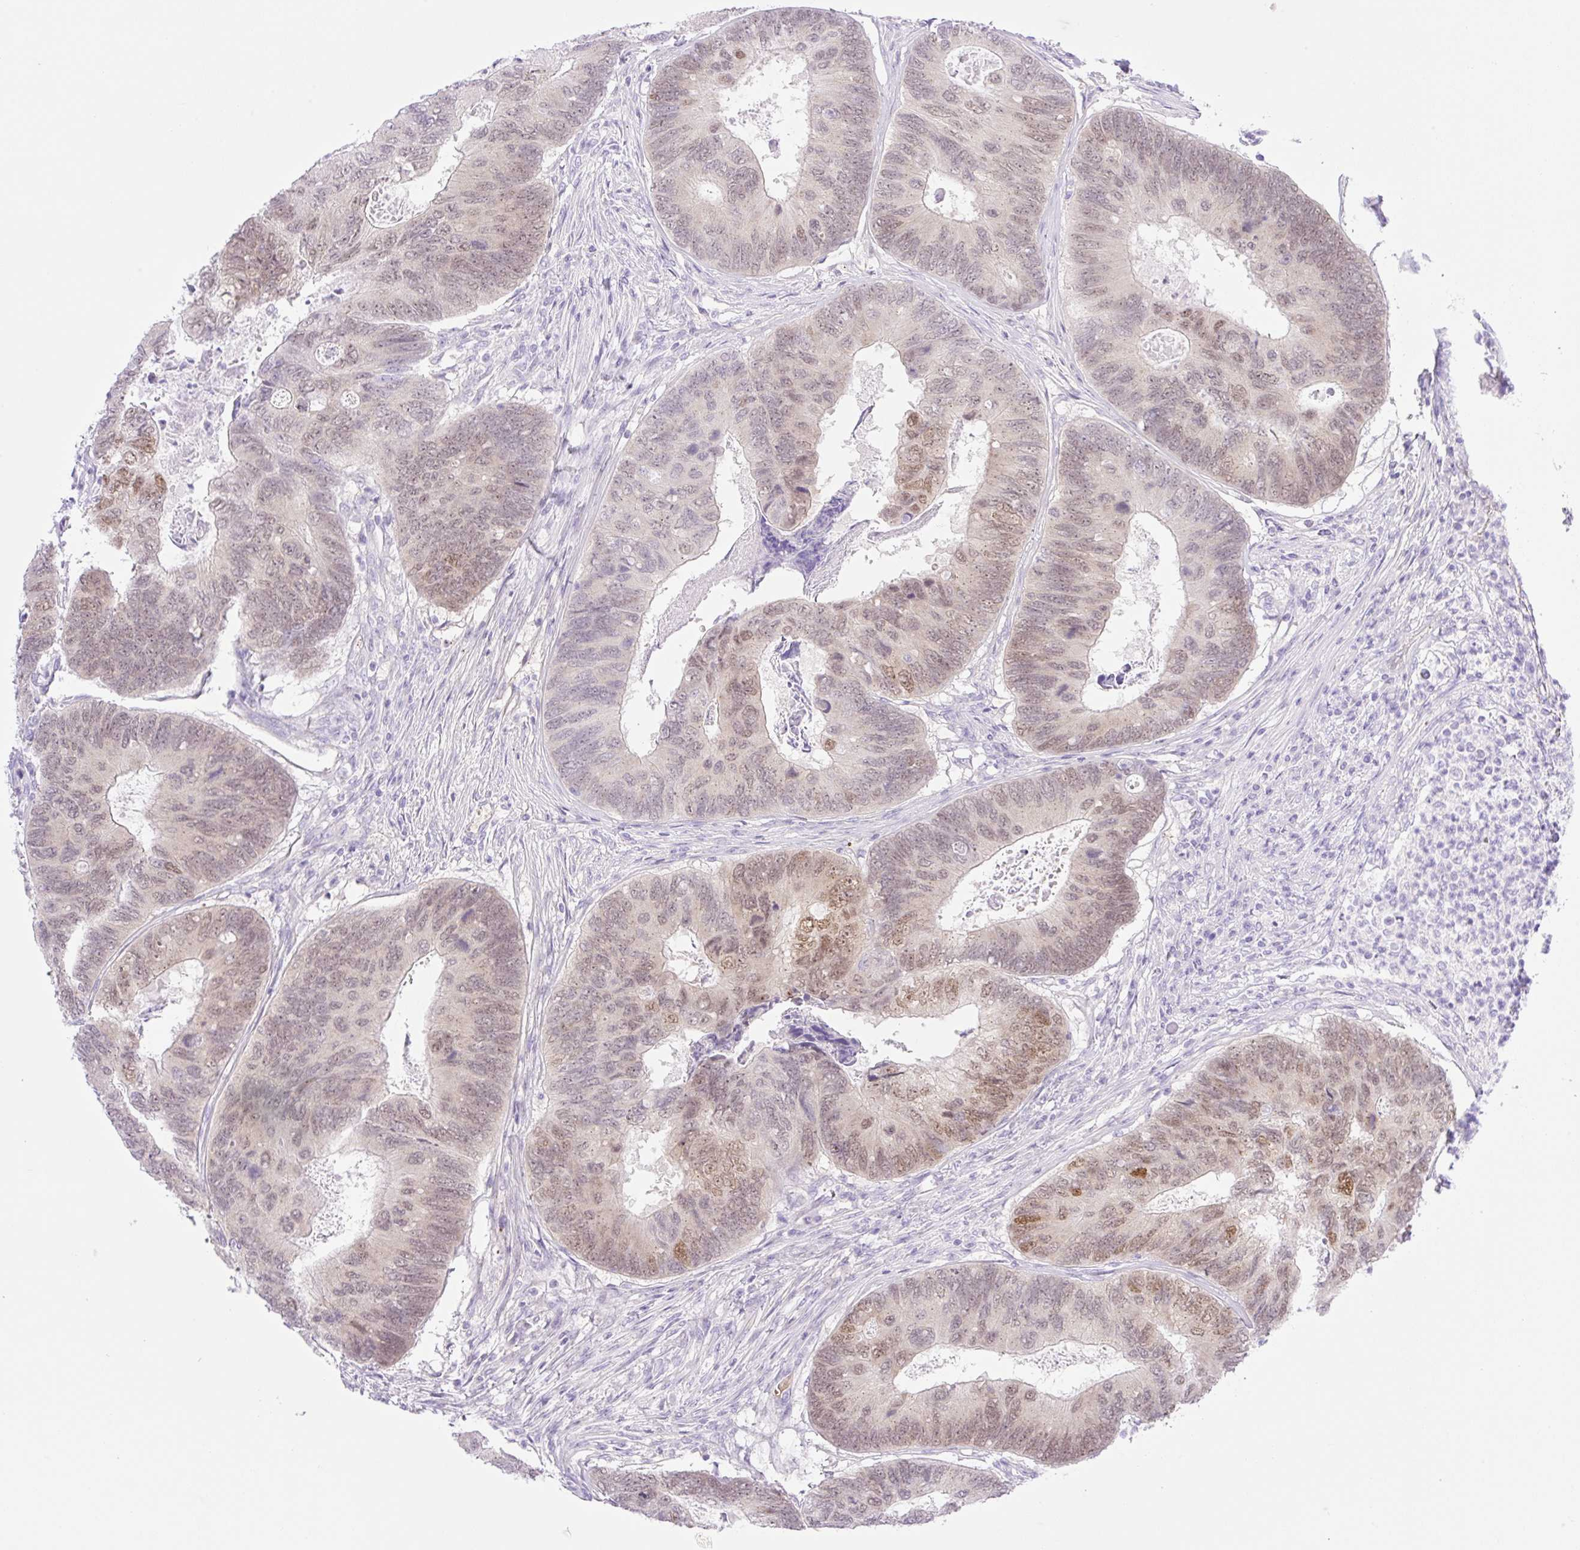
{"staining": {"intensity": "moderate", "quantity": "25%-75%", "location": "nuclear"}, "tissue": "colorectal cancer", "cell_type": "Tumor cells", "image_type": "cancer", "snomed": [{"axis": "morphology", "description": "Adenocarcinoma, NOS"}, {"axis": "topography", "description": "Colon"}], "caption": "Human colorectal cancer stained for a protein (brown) shows moderate nuclear positive positivity in approximately 25%-75% of tumor cells.", "gene": "CDX1", "patient": {"sex": "female", "age": 67}}